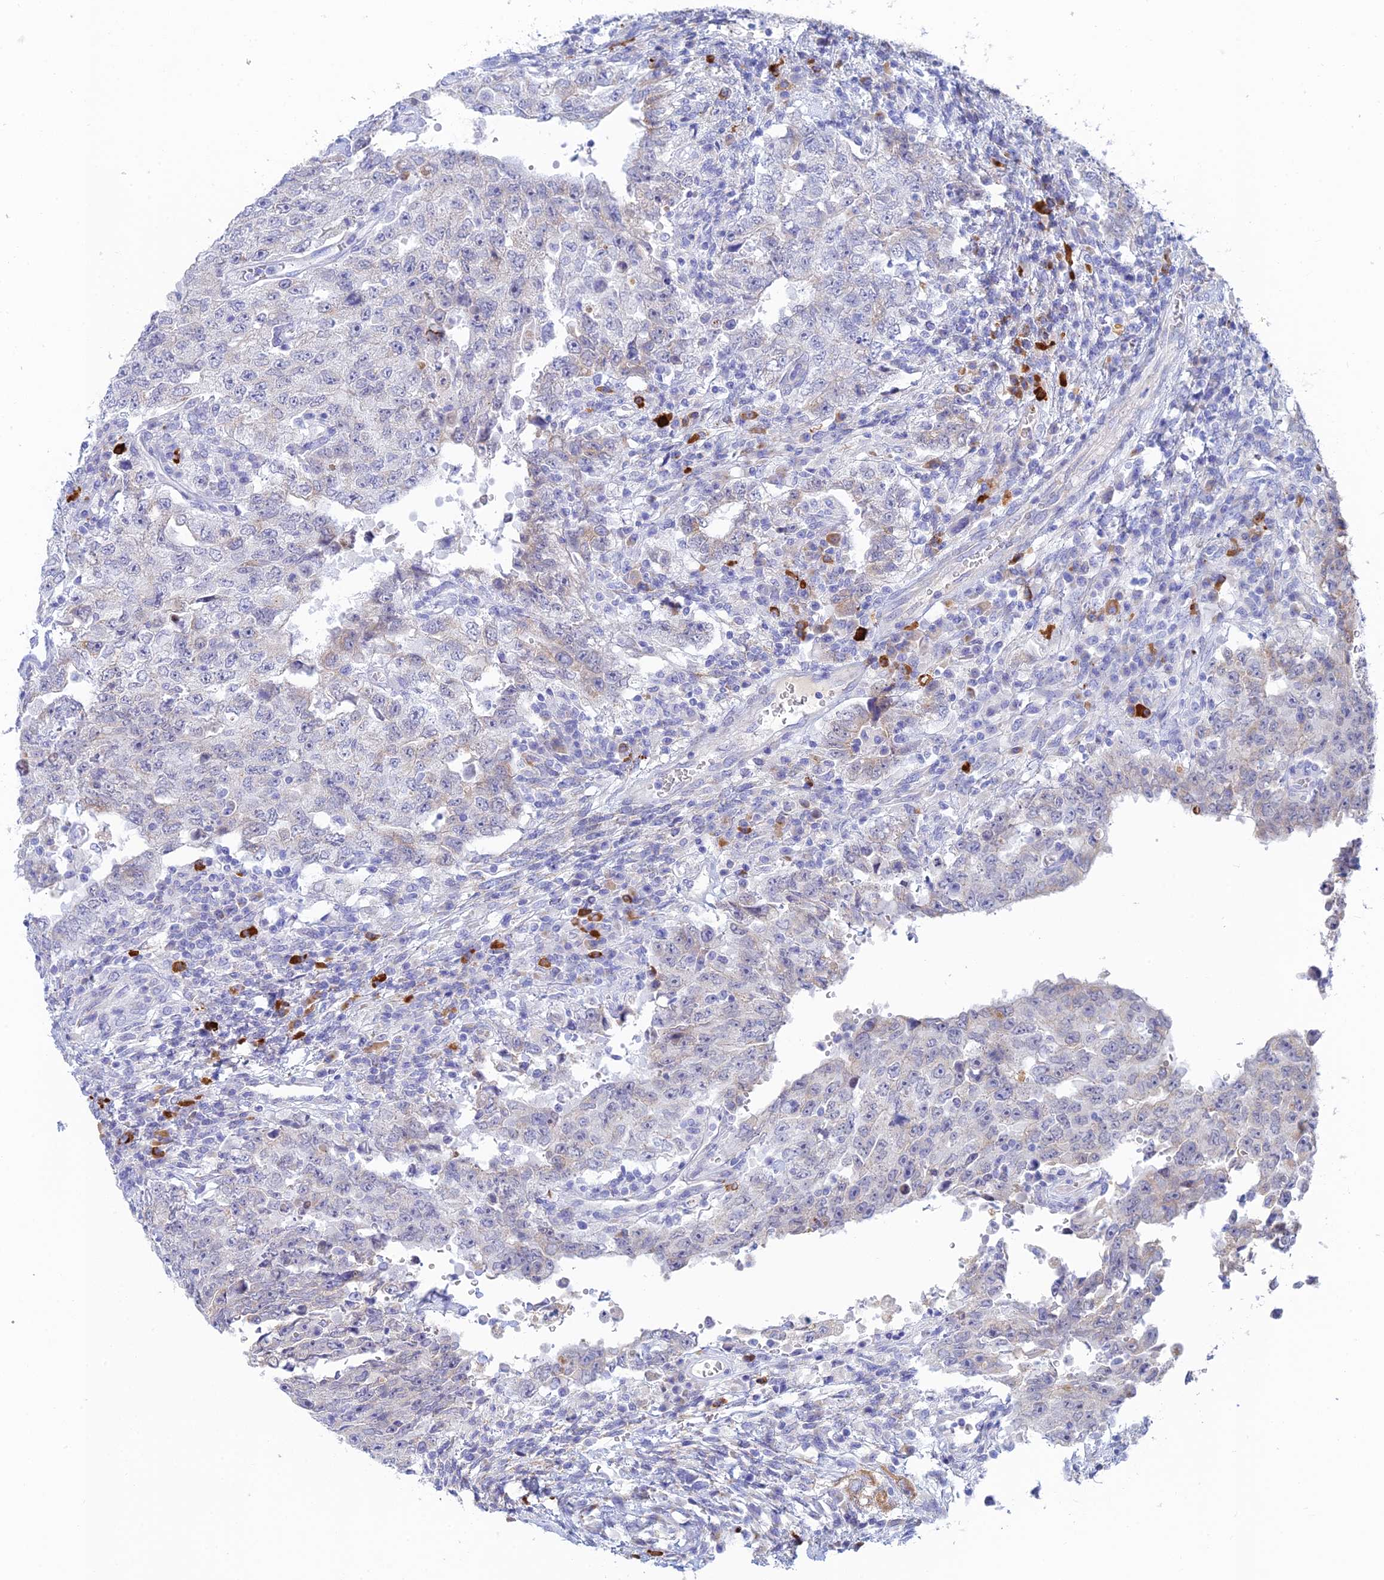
{"staining": {"intensity": "negative", "quantity": "none", "location": "none"}, "tissue": "testis cancer", "cell_type": "Tumor cells", "image_type": "cancer", "snomed": [{"axis": "morphology", "description": "Carcinoma, Embryonal, NOS"}, {"axis": "topography", "description": "Testis"}], "caption": "A high-resolution photomicrograph shows immunohistochemistry (IHC) staining of testis cancer (embryonal carcinoma), which exhibits no significant expression in tumor cells.", "gene": "CEP152", "patient": {"sex": "male", "age": 26}}